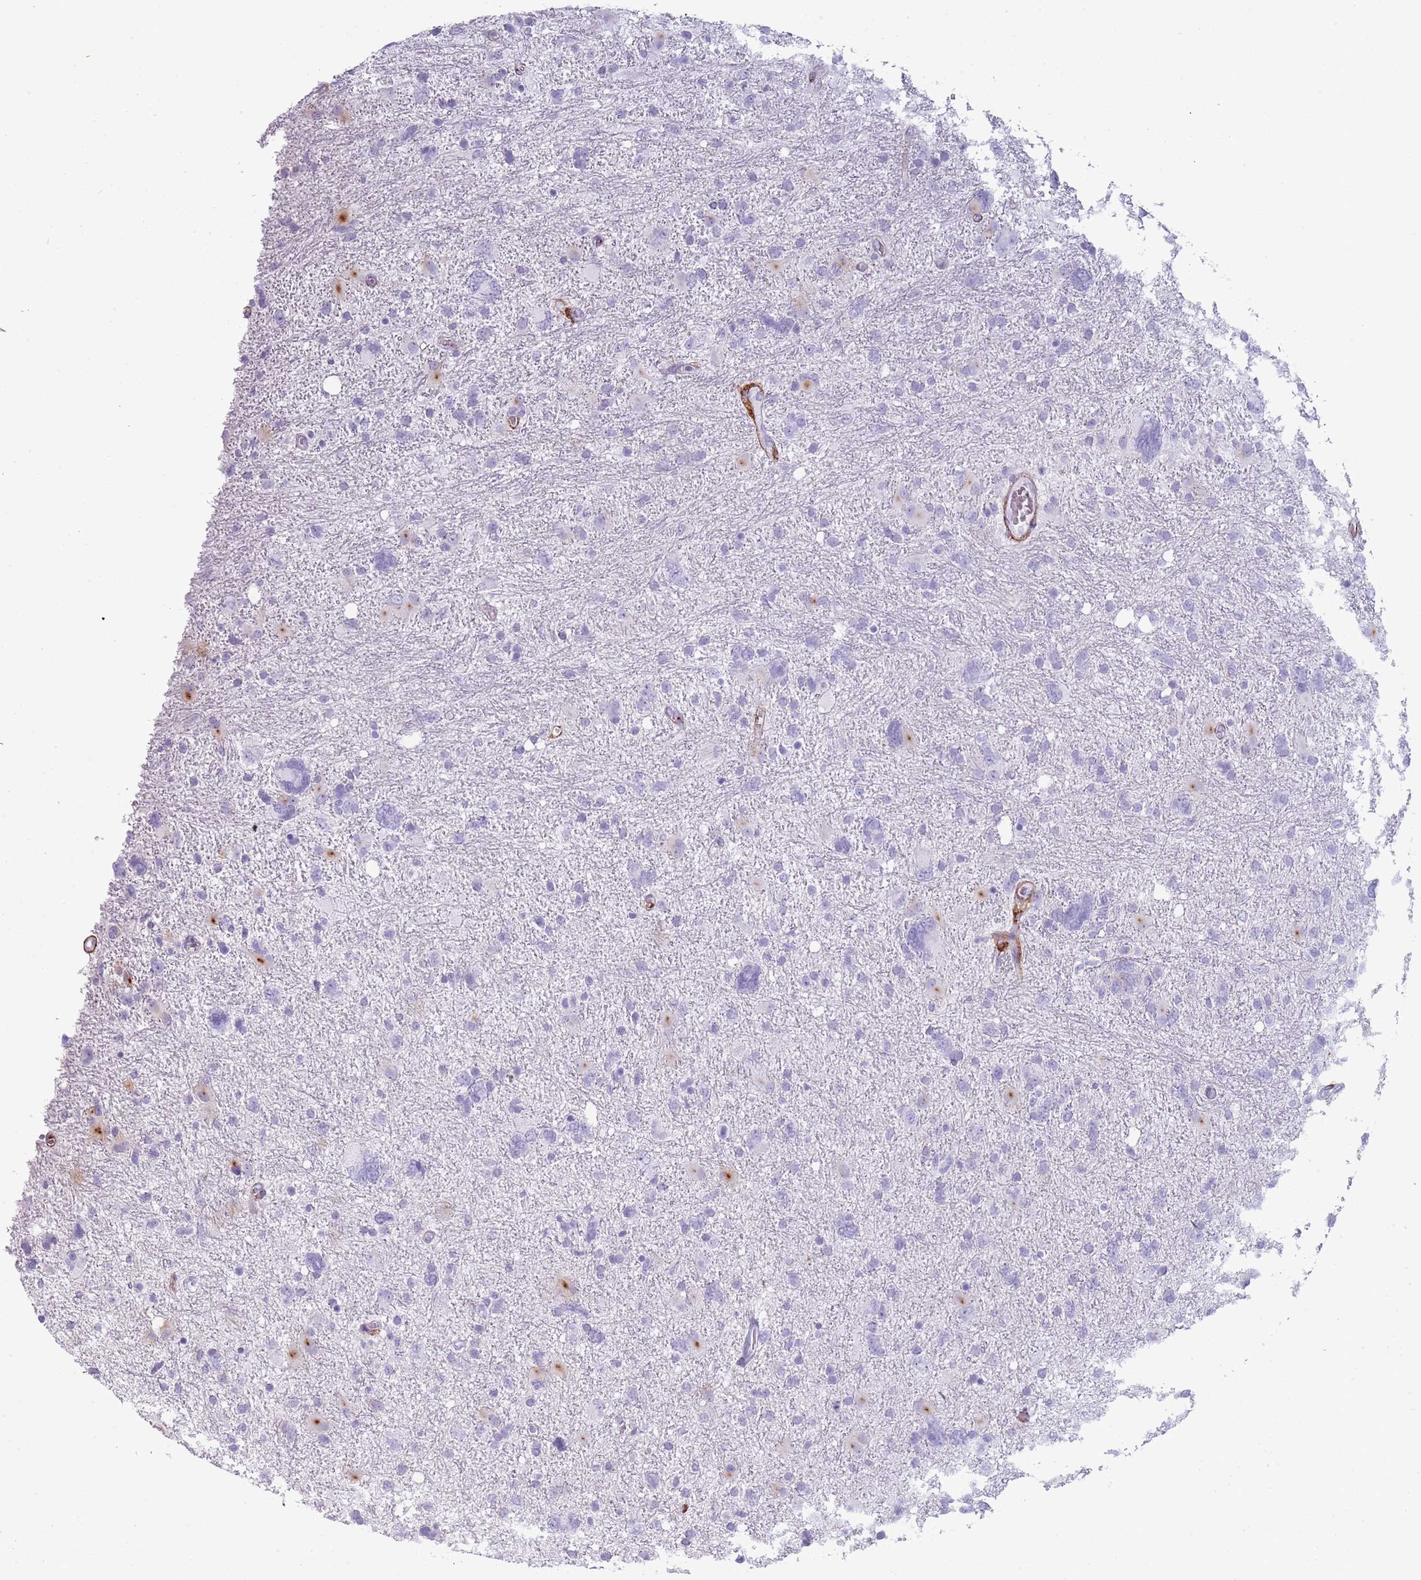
{"staining": {"intensity": "negative", "quantity": "none", "location": "none"}, "tissue": "glioma", "cell_type": "Tumor cells", "image_type": "cancer", "snomed": [{"axis": "morphology", "description": "Glioma, malignant, High grade"}, {"axis": "topography", "description": "Brain"}], "caption": "The histopathology image exhibits no significant staining in tumor cells of glioma.", "gene": "COLEC12", "patient": {"sex": "male", "age": 61}}